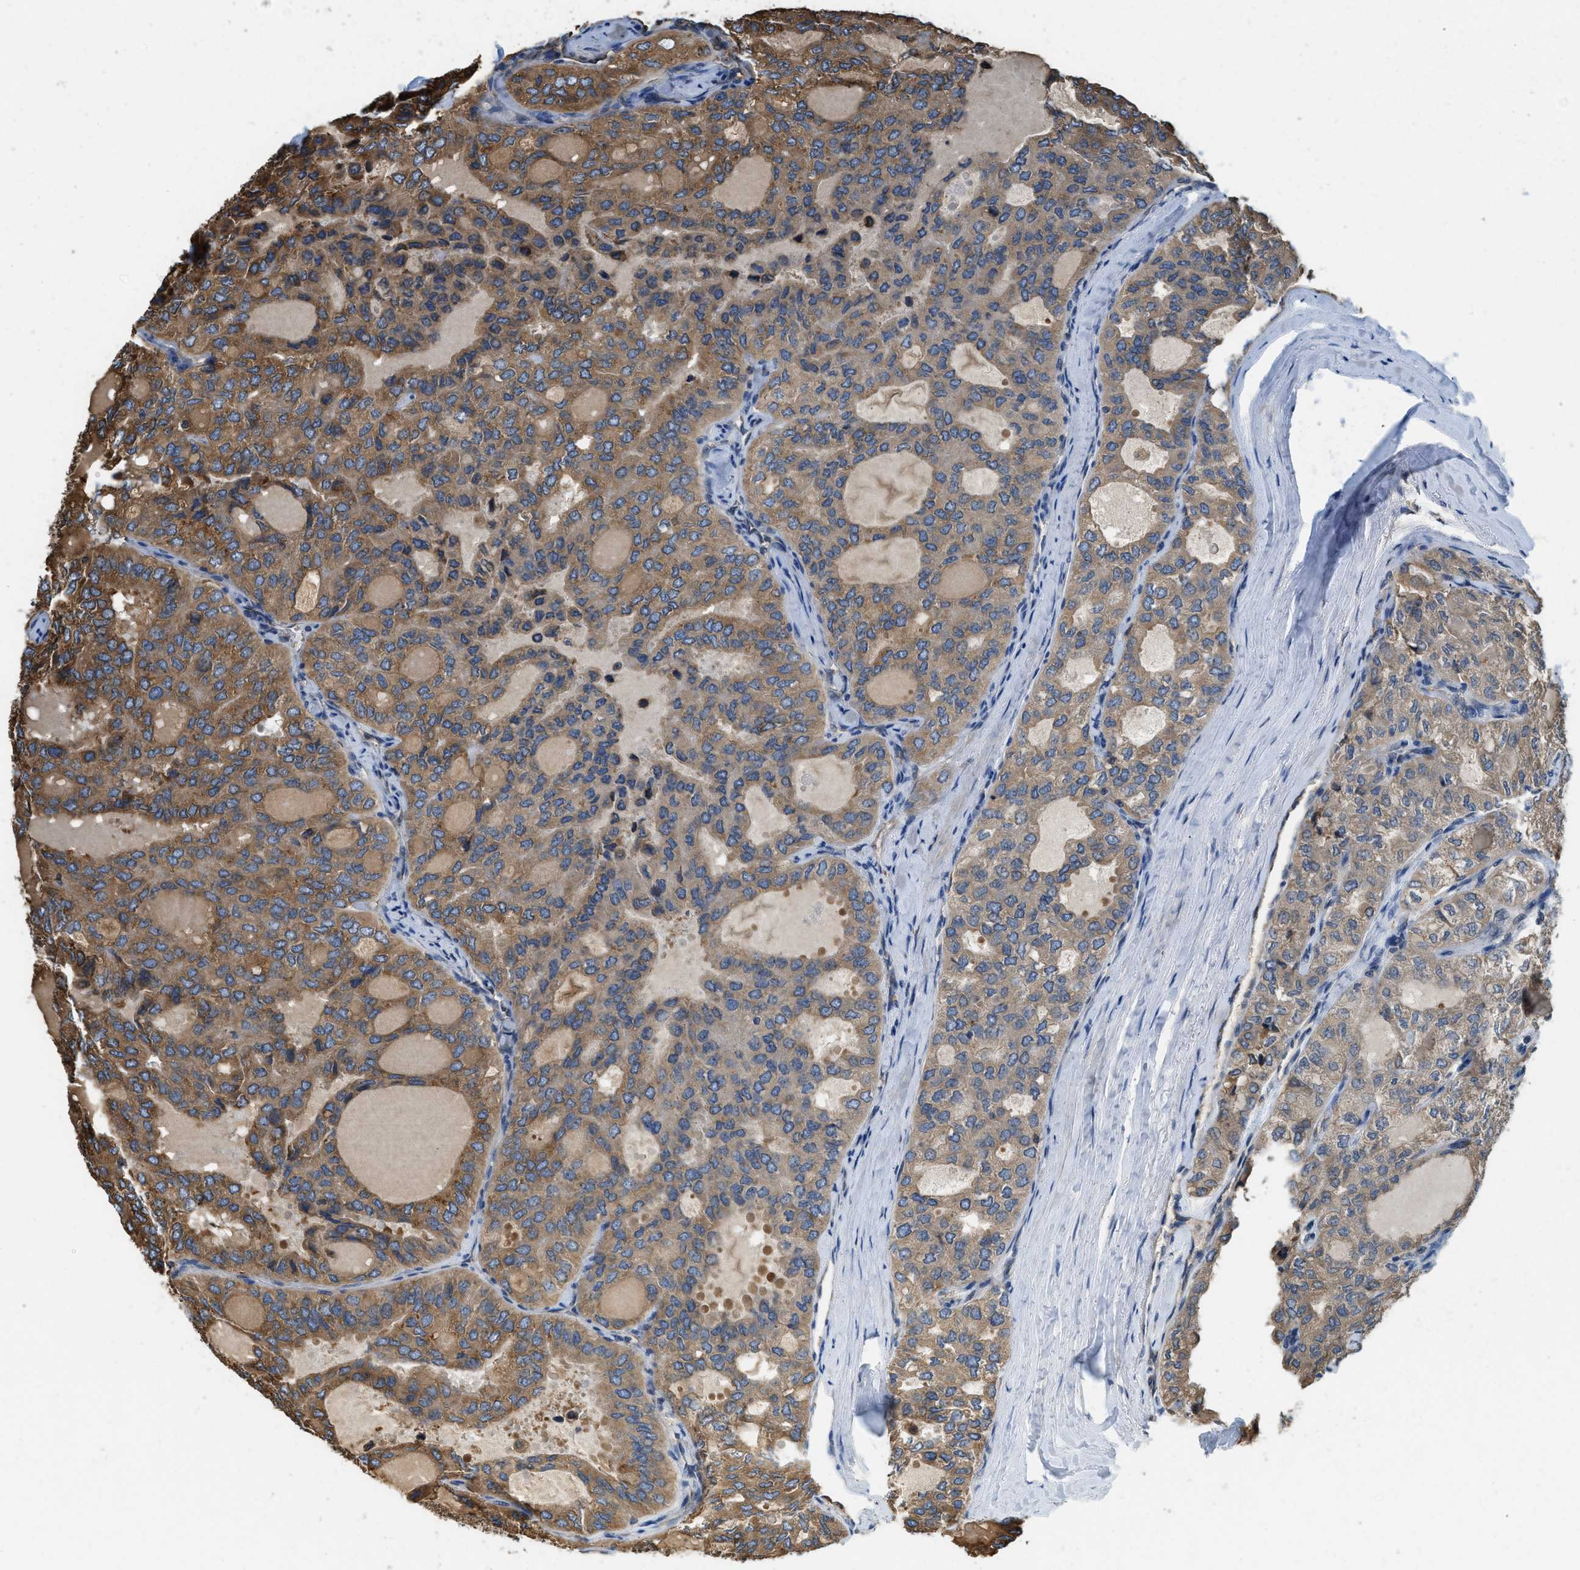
{"staining": {"intensity": "moderate", "quantity": ">75%", "location": "cytoplasmic/membranous"}, "tissue": "thyroid cancer", "cell_type": "Tumor cells", "image_type": "cancer", "snomed": [{"axis": "morphology", "description": "Follicular adenoma carcinoma, NOS"}, {"axis": "topography", "description": "Thyroid gland"}], "caption": "This image exhibits immunohistochemistry (IHC) staining of thyroid cancer, with medium moderate cytoplasmic/membranous positivity in about >75% of tumor cells.", "gene": "BCAP31", "patient": {"sex": "male", "age": 75}}